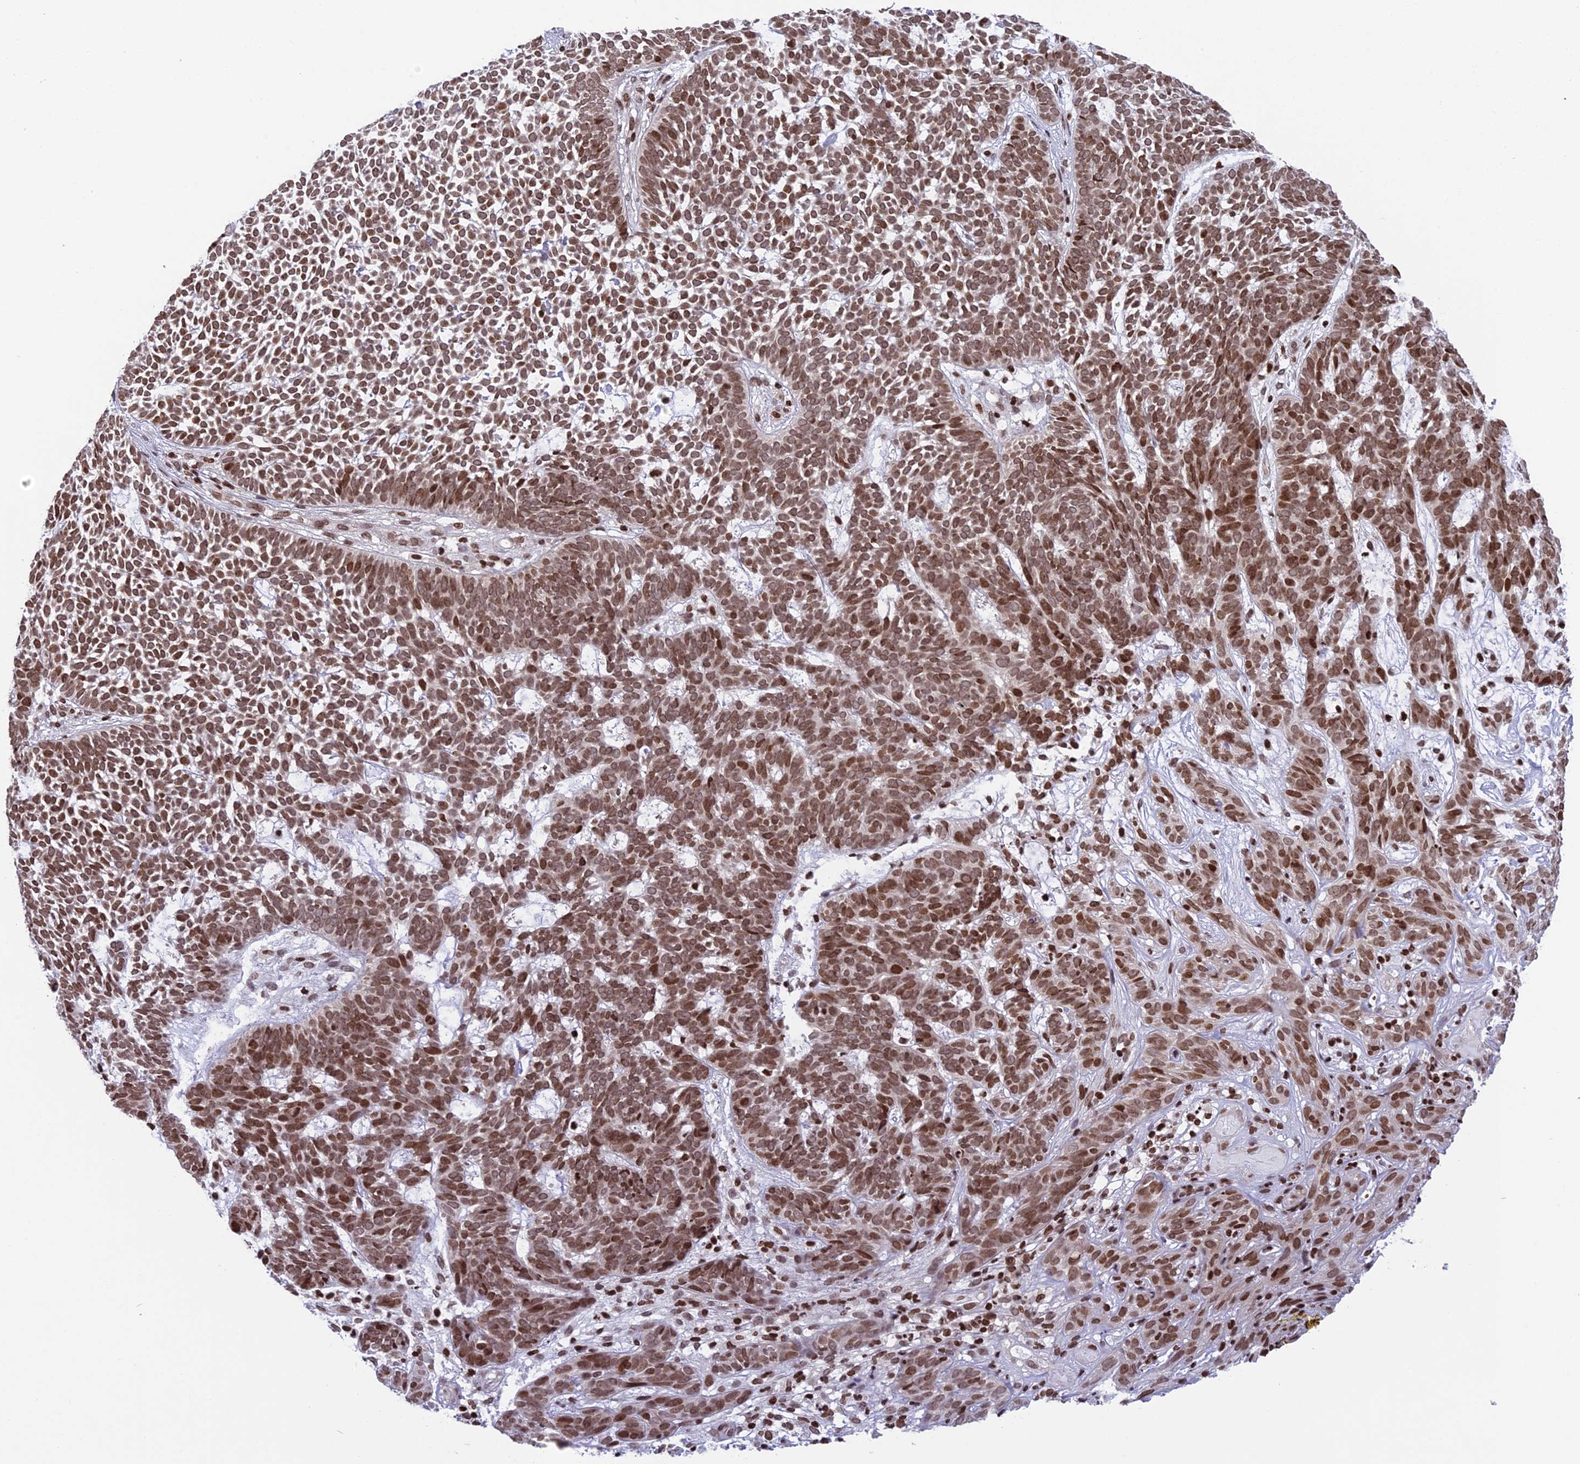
{"staining": {"intensity": "moderate", "quantity": ">75%", "location": "nuclear"}, "tissue": "skin cancer", "cell_type": "Tumor cells", "image_type": "cancer", "snomed": [{"axis": "morphology", "description": "Basal cell carcinoma"}, {"axis": "topography", "description": "Skin"}], "caption": "There is medium levels of moderate nuclear positivity in tumor cells of skin cancer (basal cell carcinoma), as demonstrated by immunohistochemical staining (brown color).", "gene": "TET2", "patient": {"sex": "female", "age": 78}}